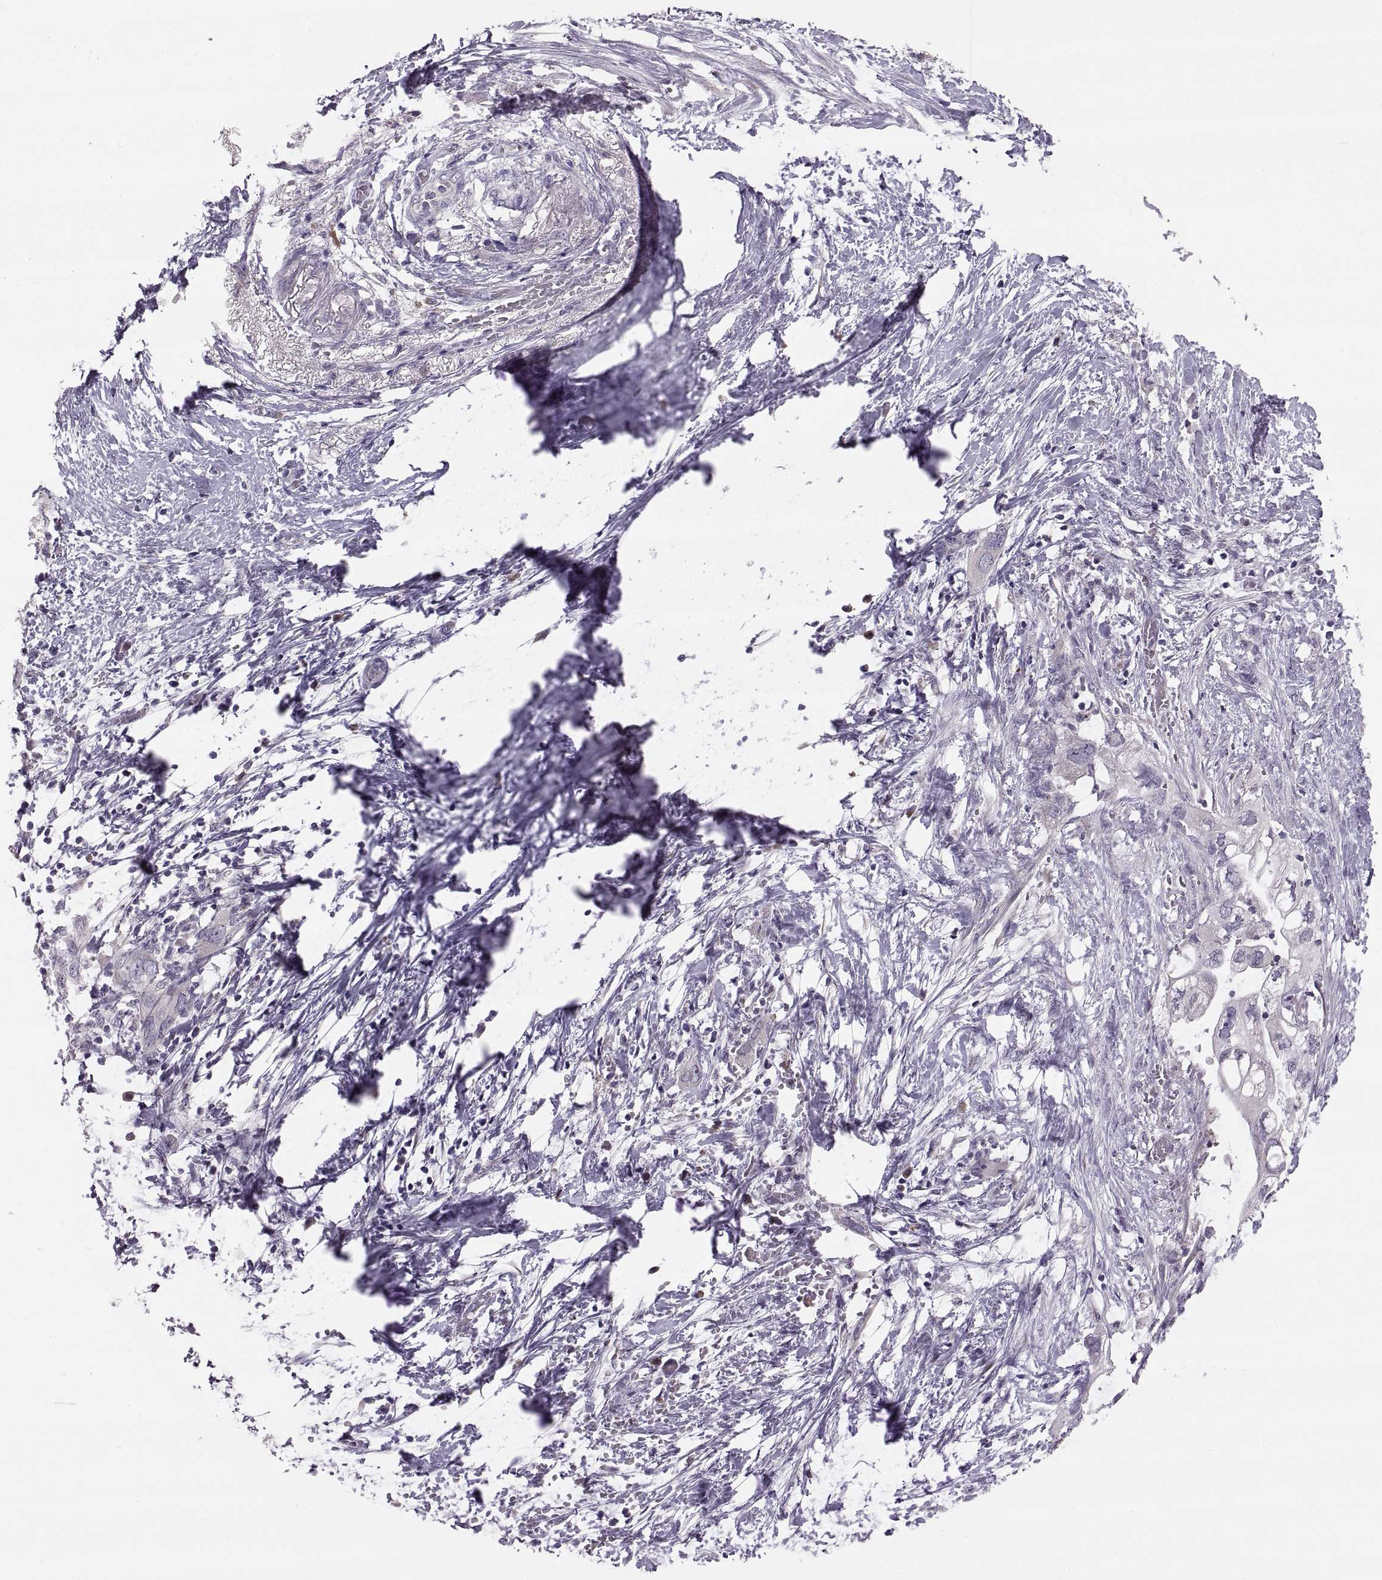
{"staining": {"intensity": "negative", "quantity": "none", "location": "none"}, "tissue": "pancreatic cancer", "cell_type": "Tumor cells", "image_type": "cancer", "snomed": [{"axis": "morphology", "description": "Adenocarcinoma, NOS"}, {"axis": "topography", "description": "Pancreas"}], "caption": "DAB (3,3'-diaminobenzidine) immunohistochemical staining of adenocarcinoma (pancreatic) displays no significant positivity in tumor cells.", "gene": "ADH6", "patient": {"sex": "female", "age": 72}}